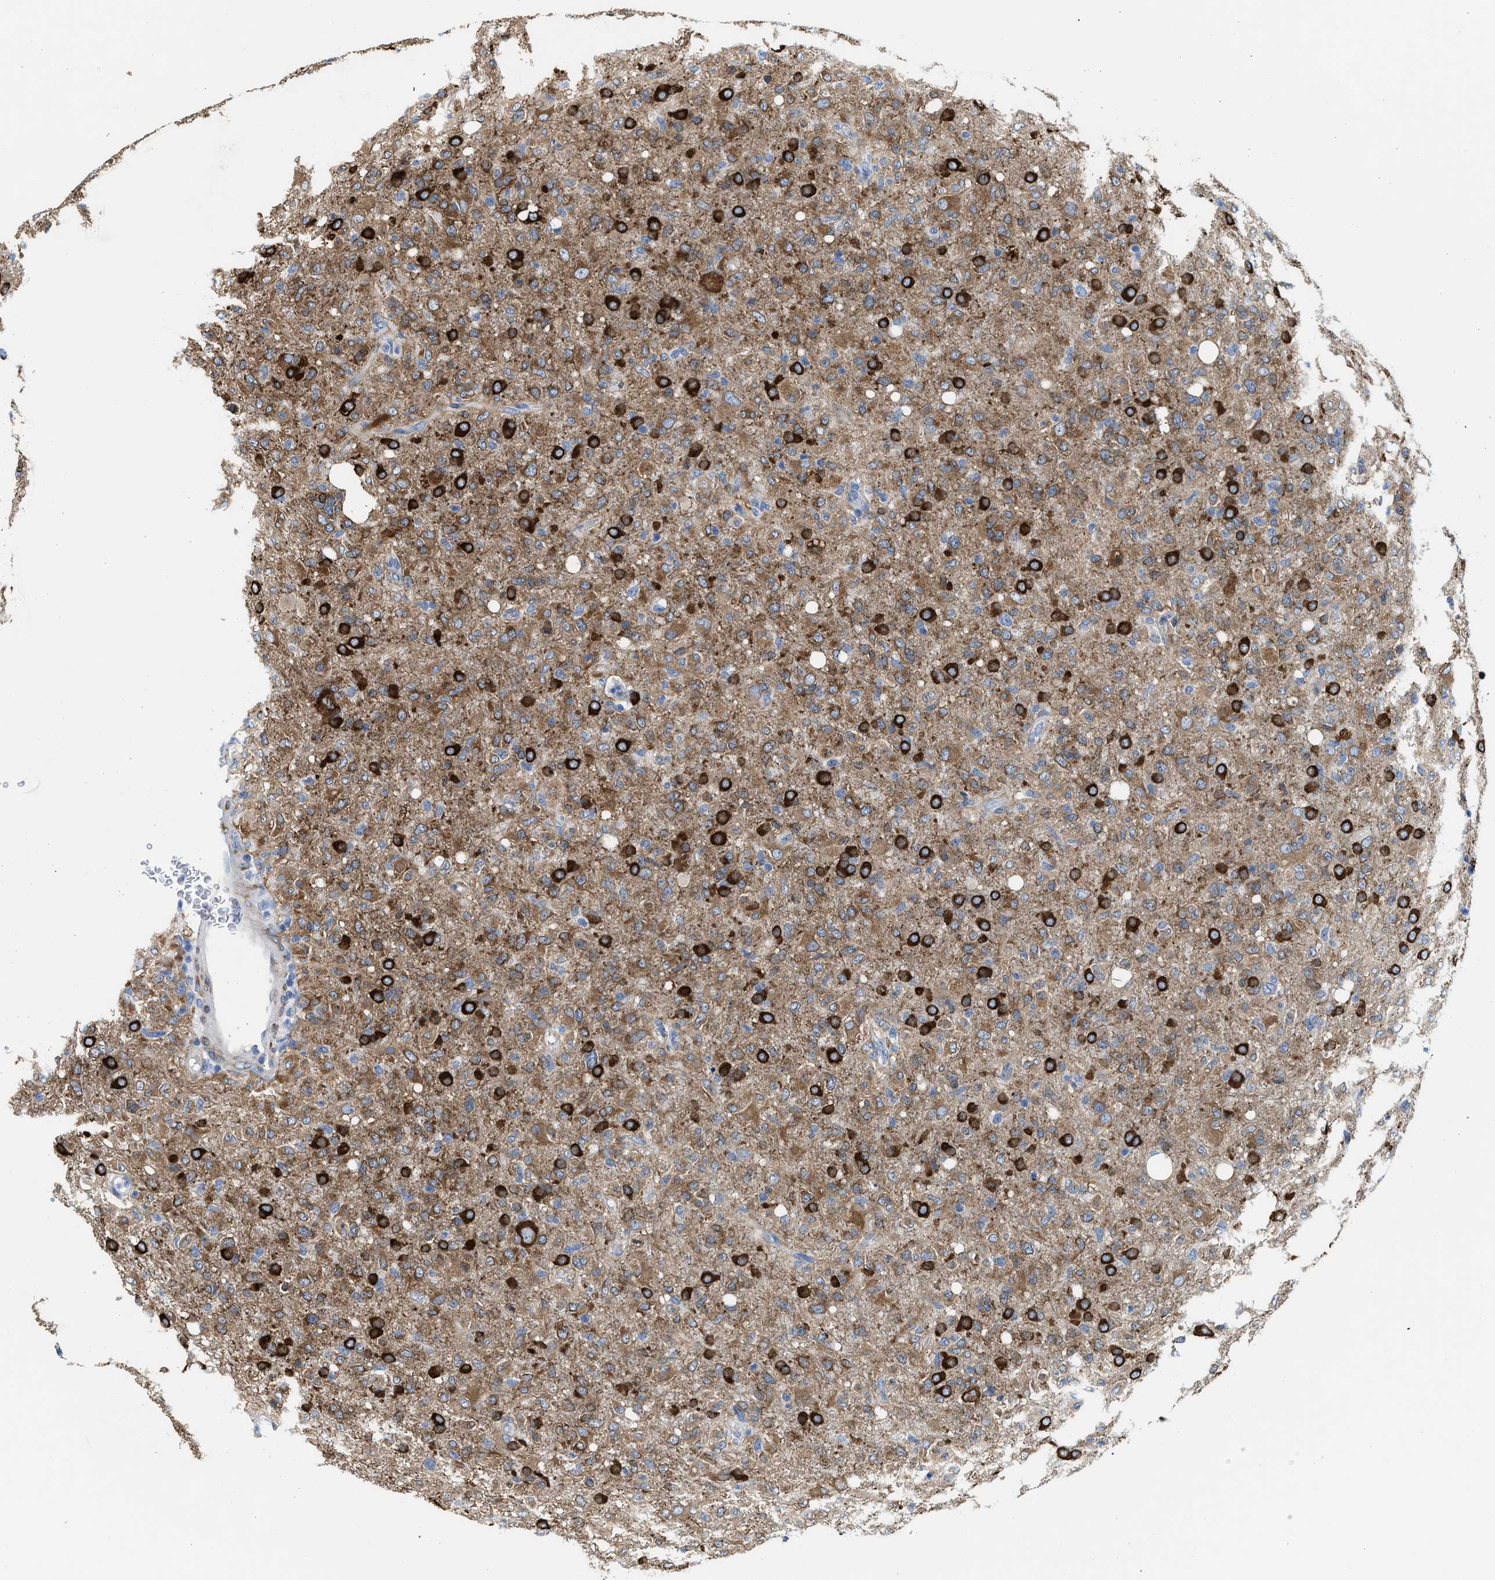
{"staining": {"intensity": "strong", "quantity": "25%-75%", "location": "cytoplasmic/membranous"}, "tissue": "glioma", "cell_type": "Tumor cells", "image_type": "cancer", "snomed": [{"axis": "morphology", "description": "Glioma, malignant, High grade"}, {"axis": "topography", "description": "Brain"}], "caption": "Tumor cells exhibit high levels of strong cytoplasmic/membranous expression in about 25%-75% of cells in human malignant glioma (high-grade).", "gene": "DSCAM", "patient": {"sex": "female", "age": 57}}